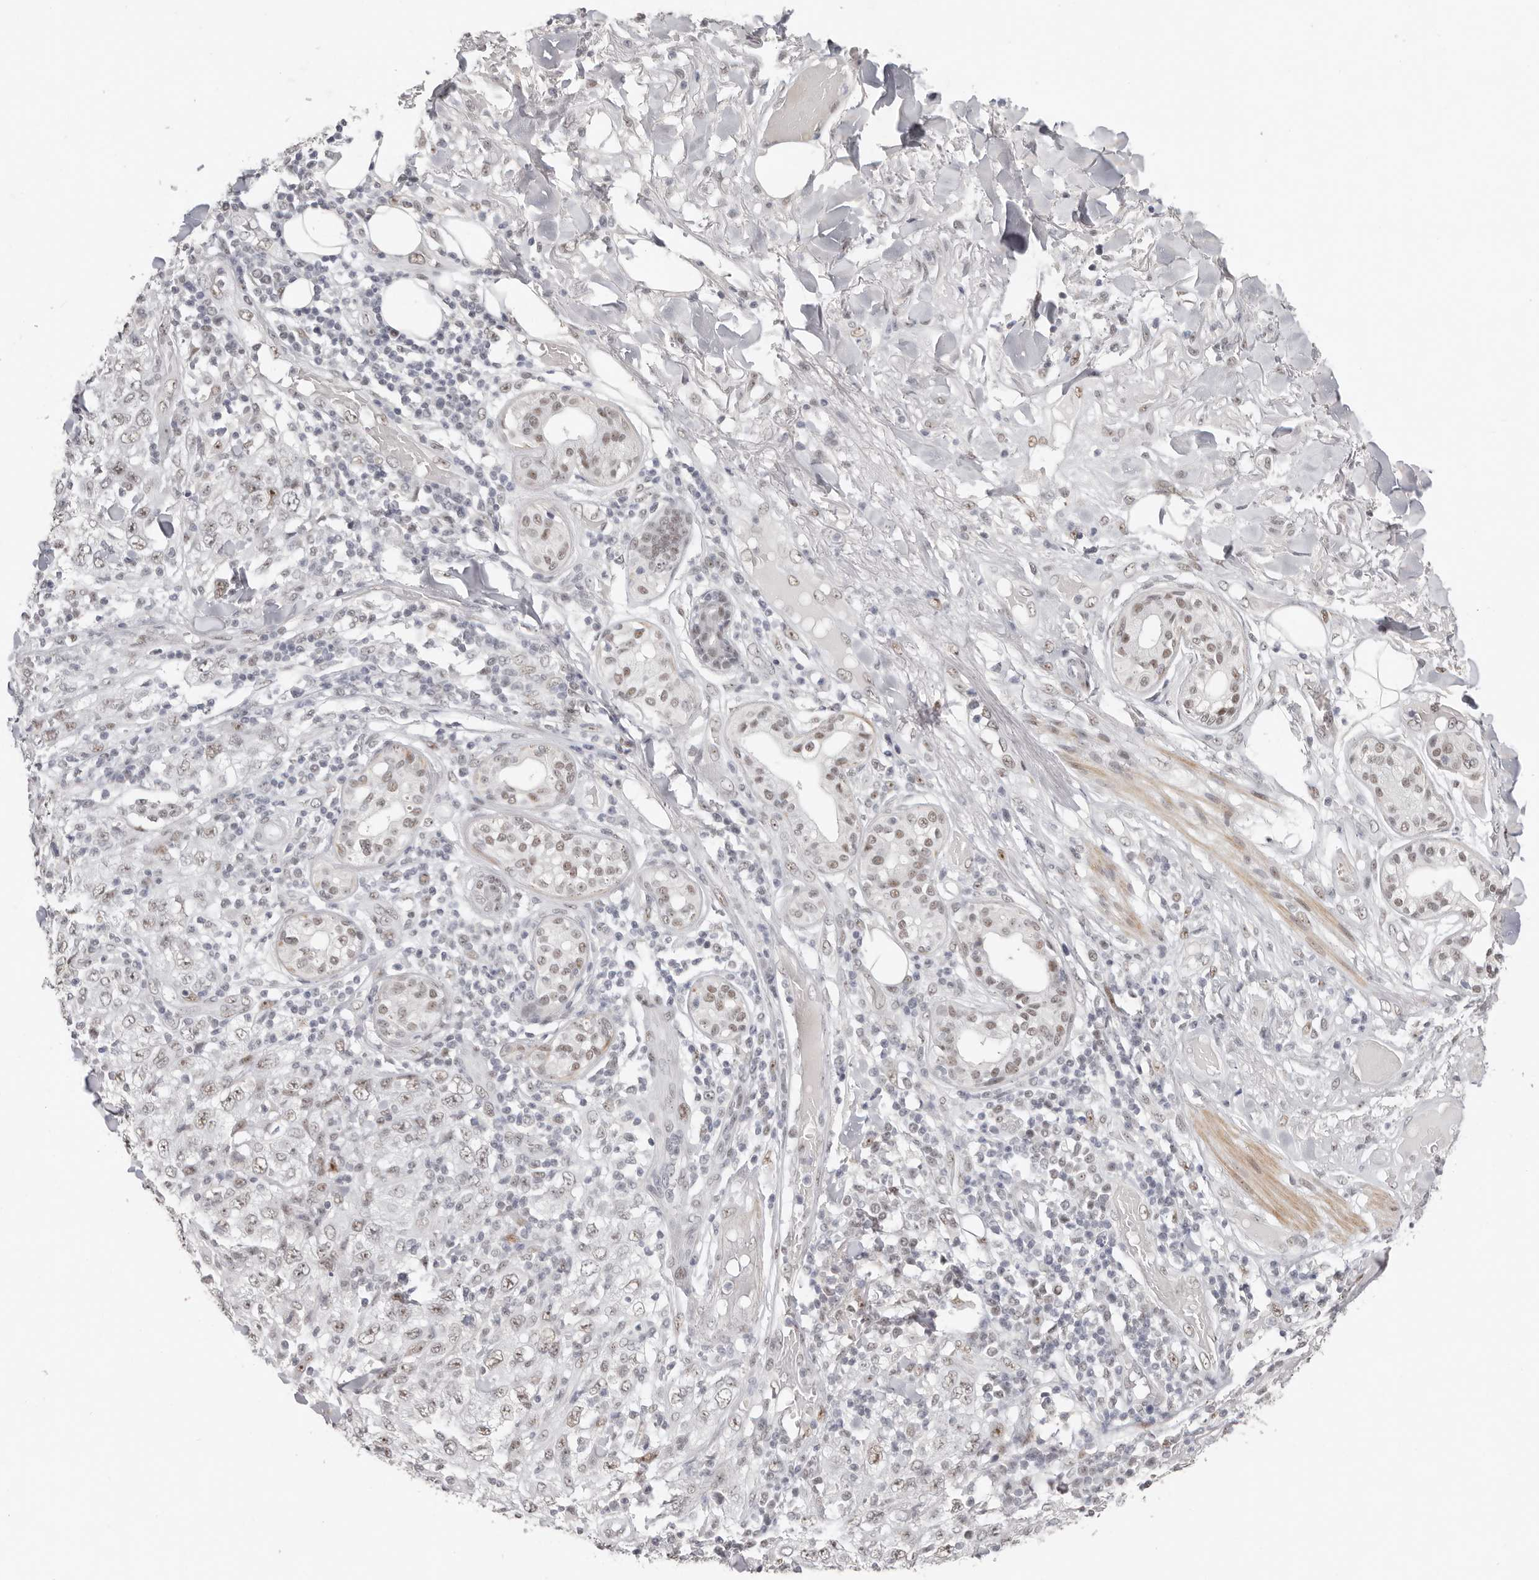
{"staining": {"intensity": "weak", "quantity": "25%-75%", "location": "nuclear"}, "tissue": "skin cancer", "cell_type": "Tumor cells", "image_type": "cancer", "snomed": [{"axis": "morphology", "description": "Squamous cell carcinoma, NOS"}, {"axis": "topography", "description": "Skin"}], "caption": "Weak nuclear protein positivity is present in about 25%-75% of tumor cells in skin cancer (squamous cell carcinoma).", "gene": "LARP7", "patient": {"sex": "female", "age": 88}}